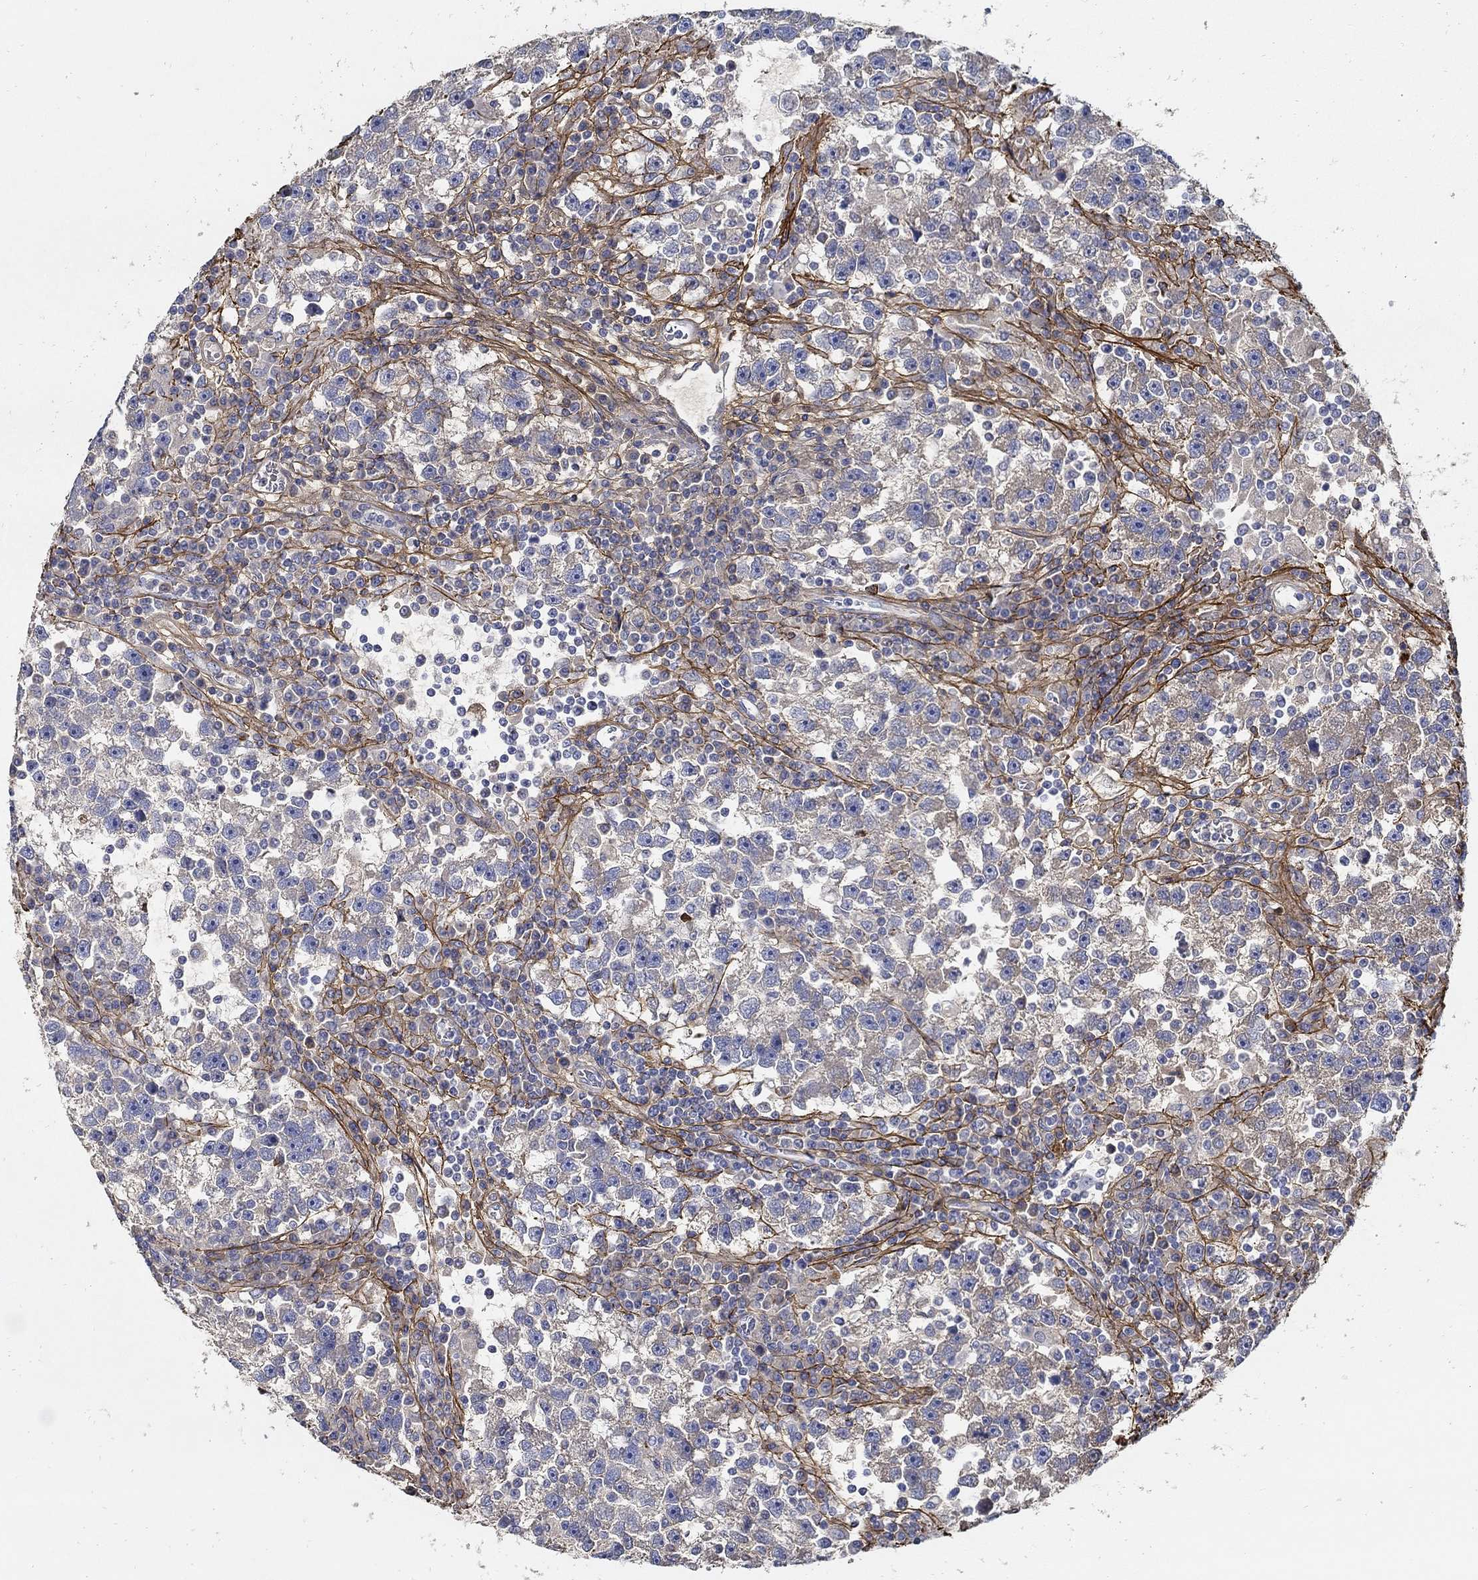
{"staining": {"intensity": "negative", "quantity": "none", "location": "none"}, "tissue": "testis cancer", "cell_type": "Tumor cells", "image_type": "cancer", "snomed": [{"axis": "morphology", "description": "Seminoma, NOS"}, {"axis": "topography", "description": "Testis"}], "caption": "The image reveals no significant staining in tumor cells of testis cancer. (DAB (3,3'-diaminobenzidine) IHC with hematoxylin counter stain).", "gene": "TGFBI", "patient": {"sex": "male", "age": 47}}